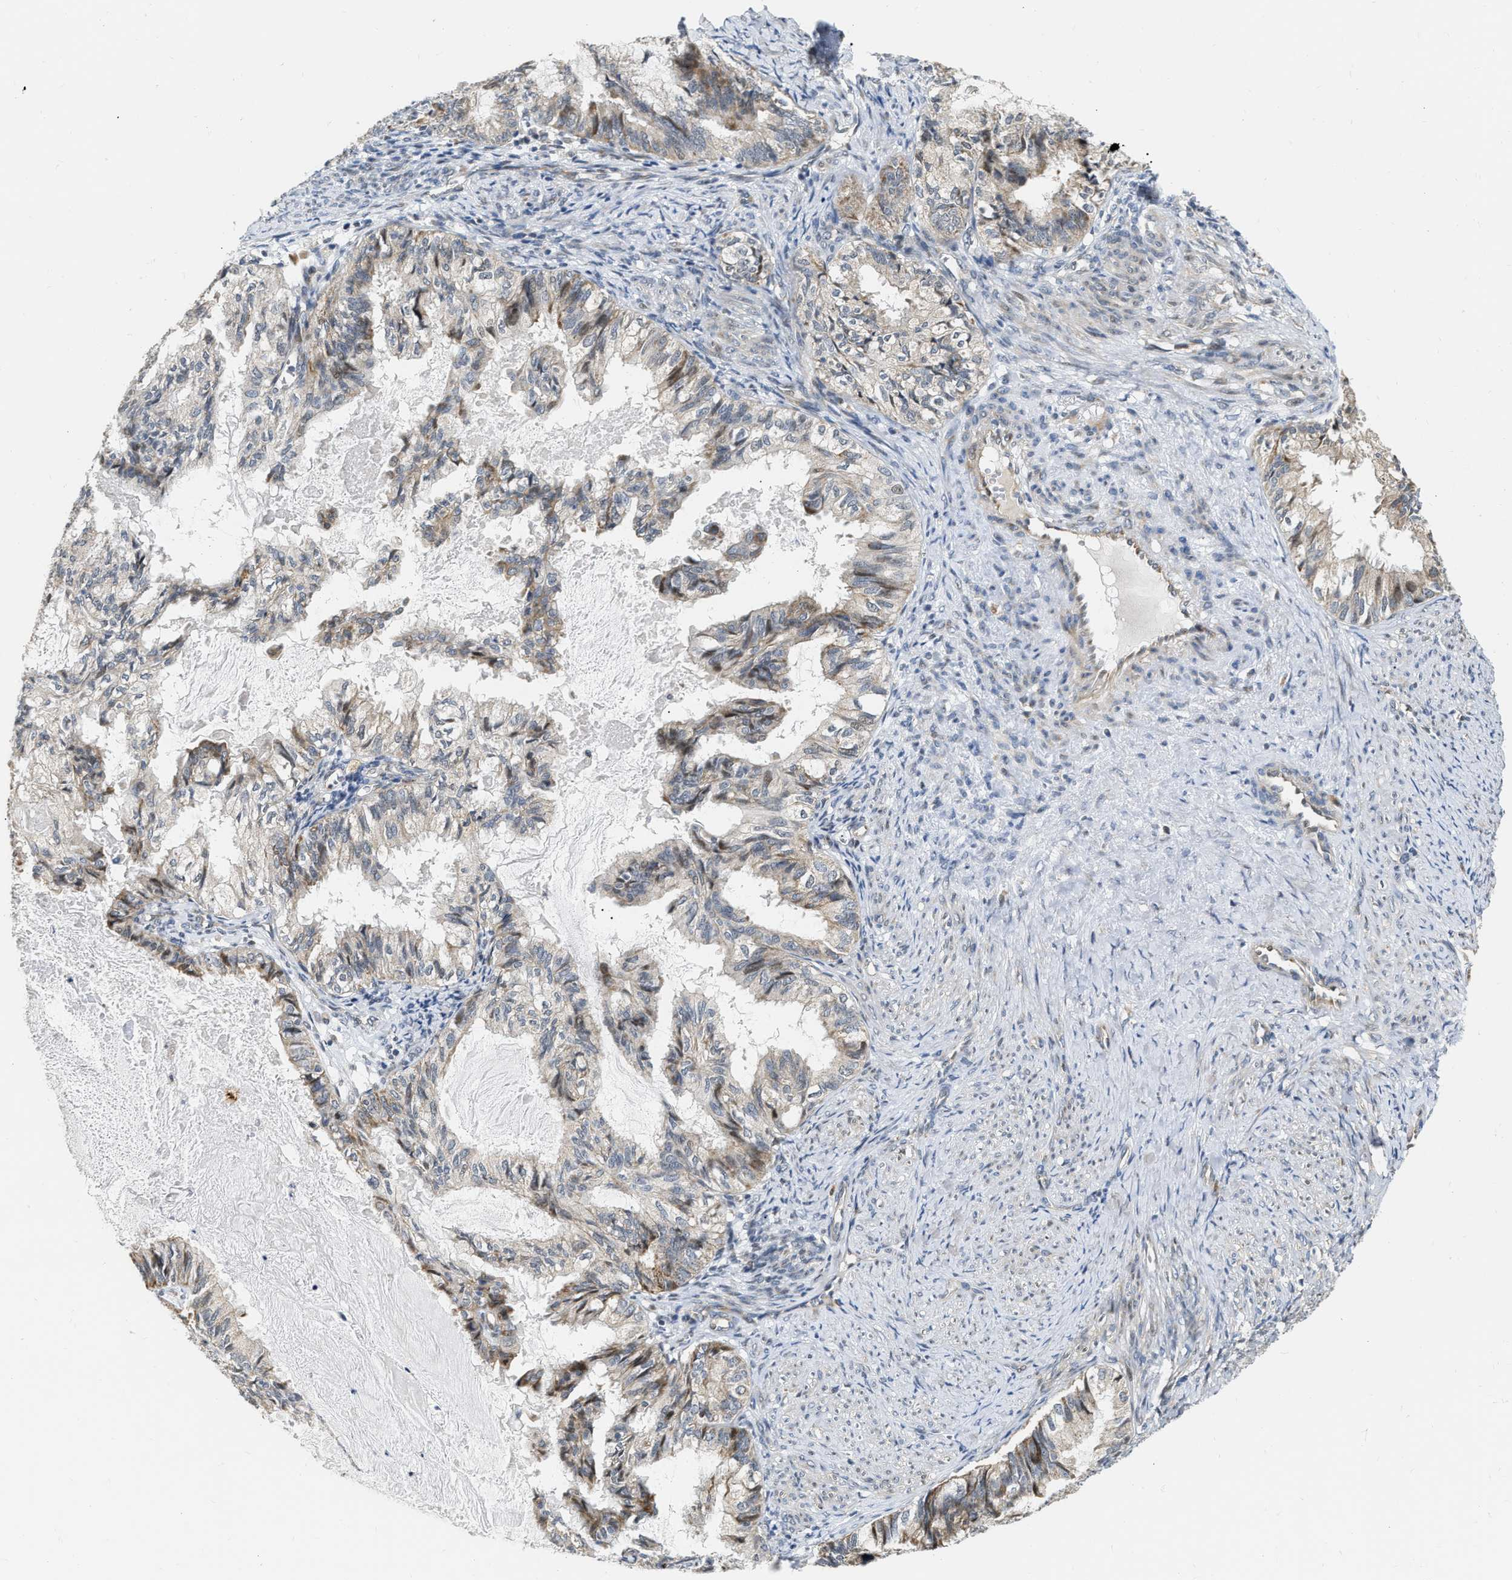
{"staining": {"intensity": "weak", "quantity": "25%-75%", "location": "cytoplasmic/membranous"}, "tissue": "endometrial cancer", "cell_type": "Tumor cells", "image_type": "cancer", "snomed": [{"axis": "morphology", "description": "Adenocarcinoma, NOS"}, {"axis": "topography", "description": "Endometrium"}], "caption": "Weak cytoplasmic/membranous positivity for a protein is present in about 25%-75% of tumor cells of endometrial cancer (adenocarcinoma) using IHC.", "gene": "DEPTOR", "patient": {"sex": "female", "age": 86}}